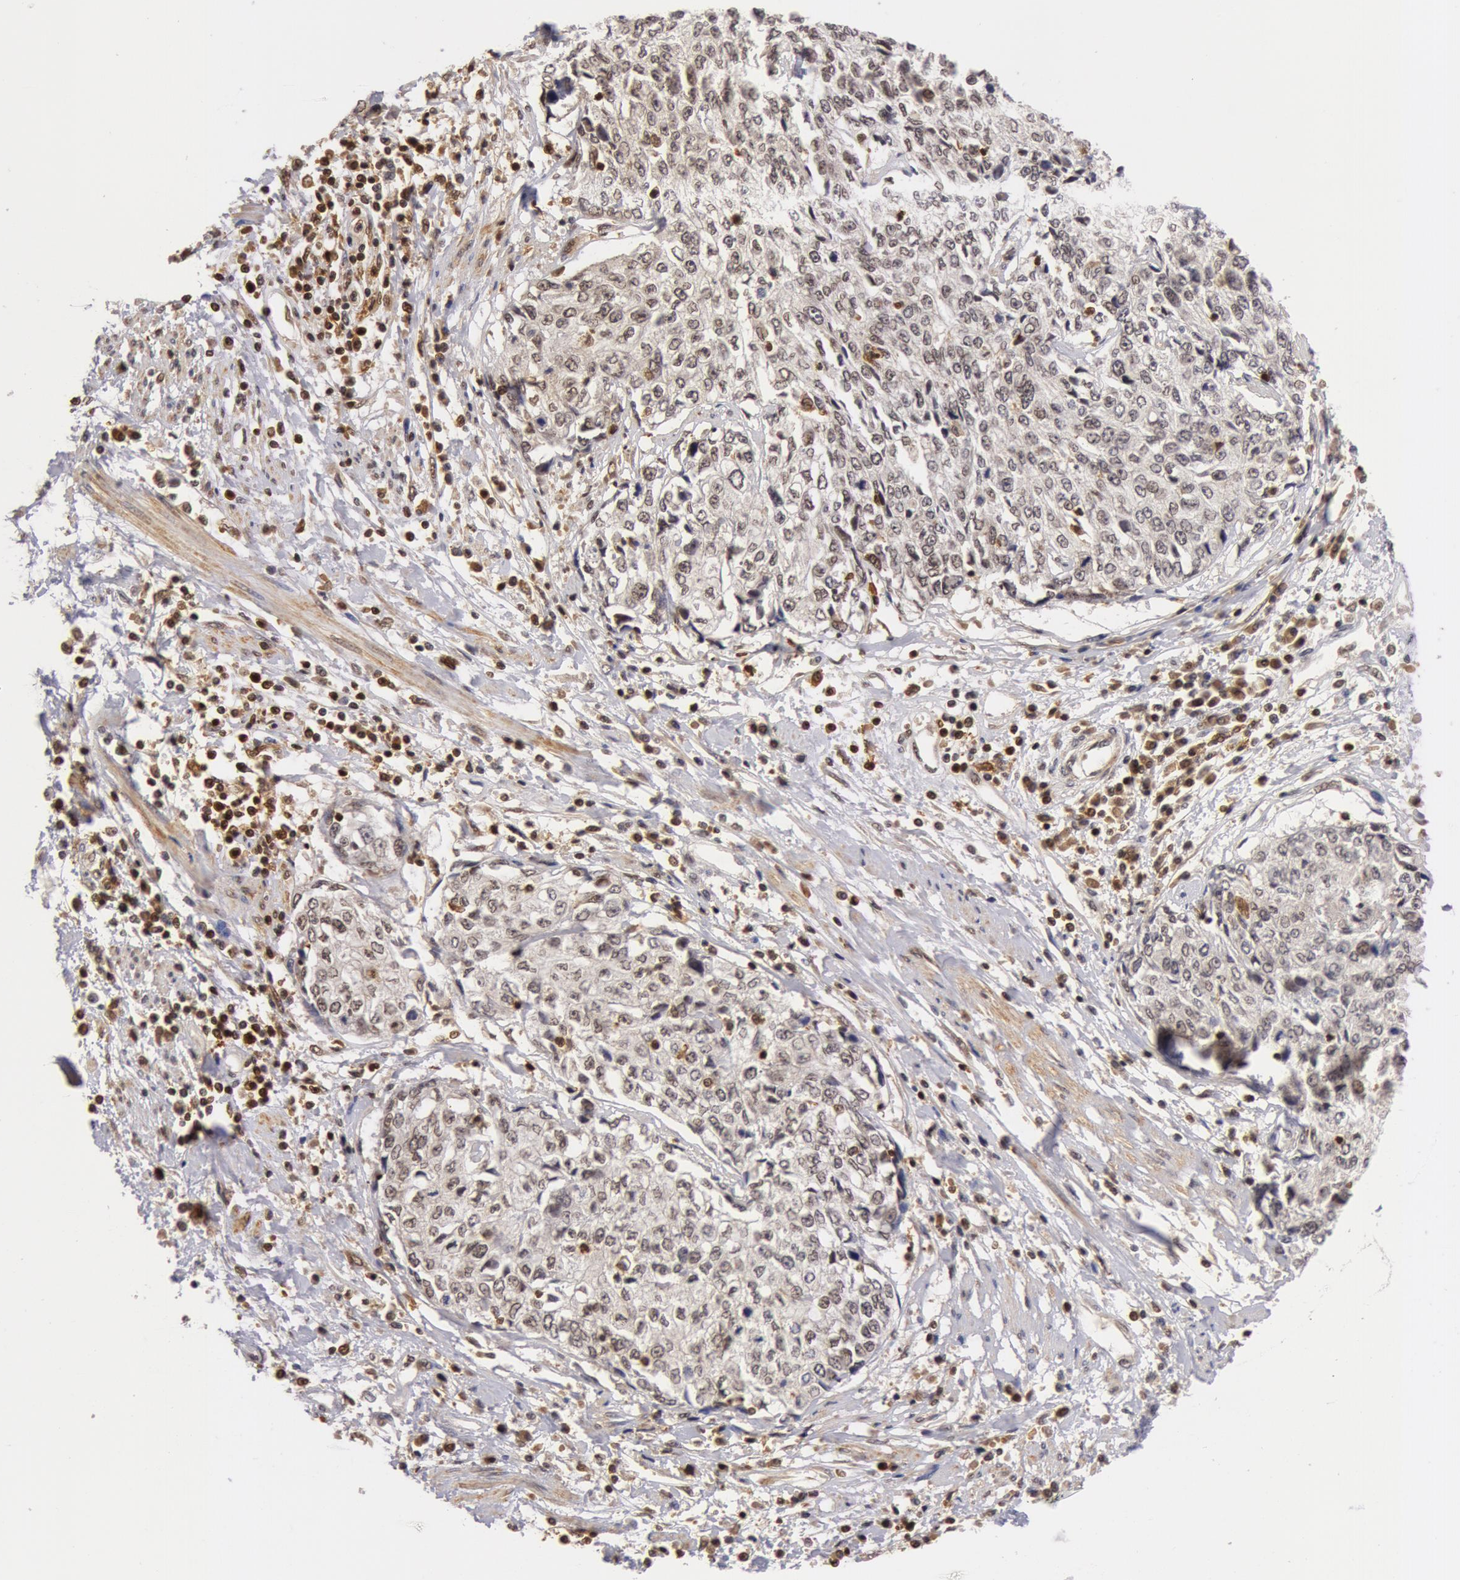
{"staining": {"intensity": "weak", "quantity": "<25%", "location": "nuclear"}, "tissue": "cervical cancer", "cell_type": "Tumor cells", "image_type": "cancer", "snomed": [{"axis": "morphology", "description": "Squamous cell carcinoma, NOS"}, {"axis": "topography", "description": "Cervix"}], "caption": "Squamous cell carcinoma (cervical) was stained to show a protein in brown. There is no significant expression in tumor cells.", "gene": "ZNF350", "patient": {"sex": "female", "age": 57}}